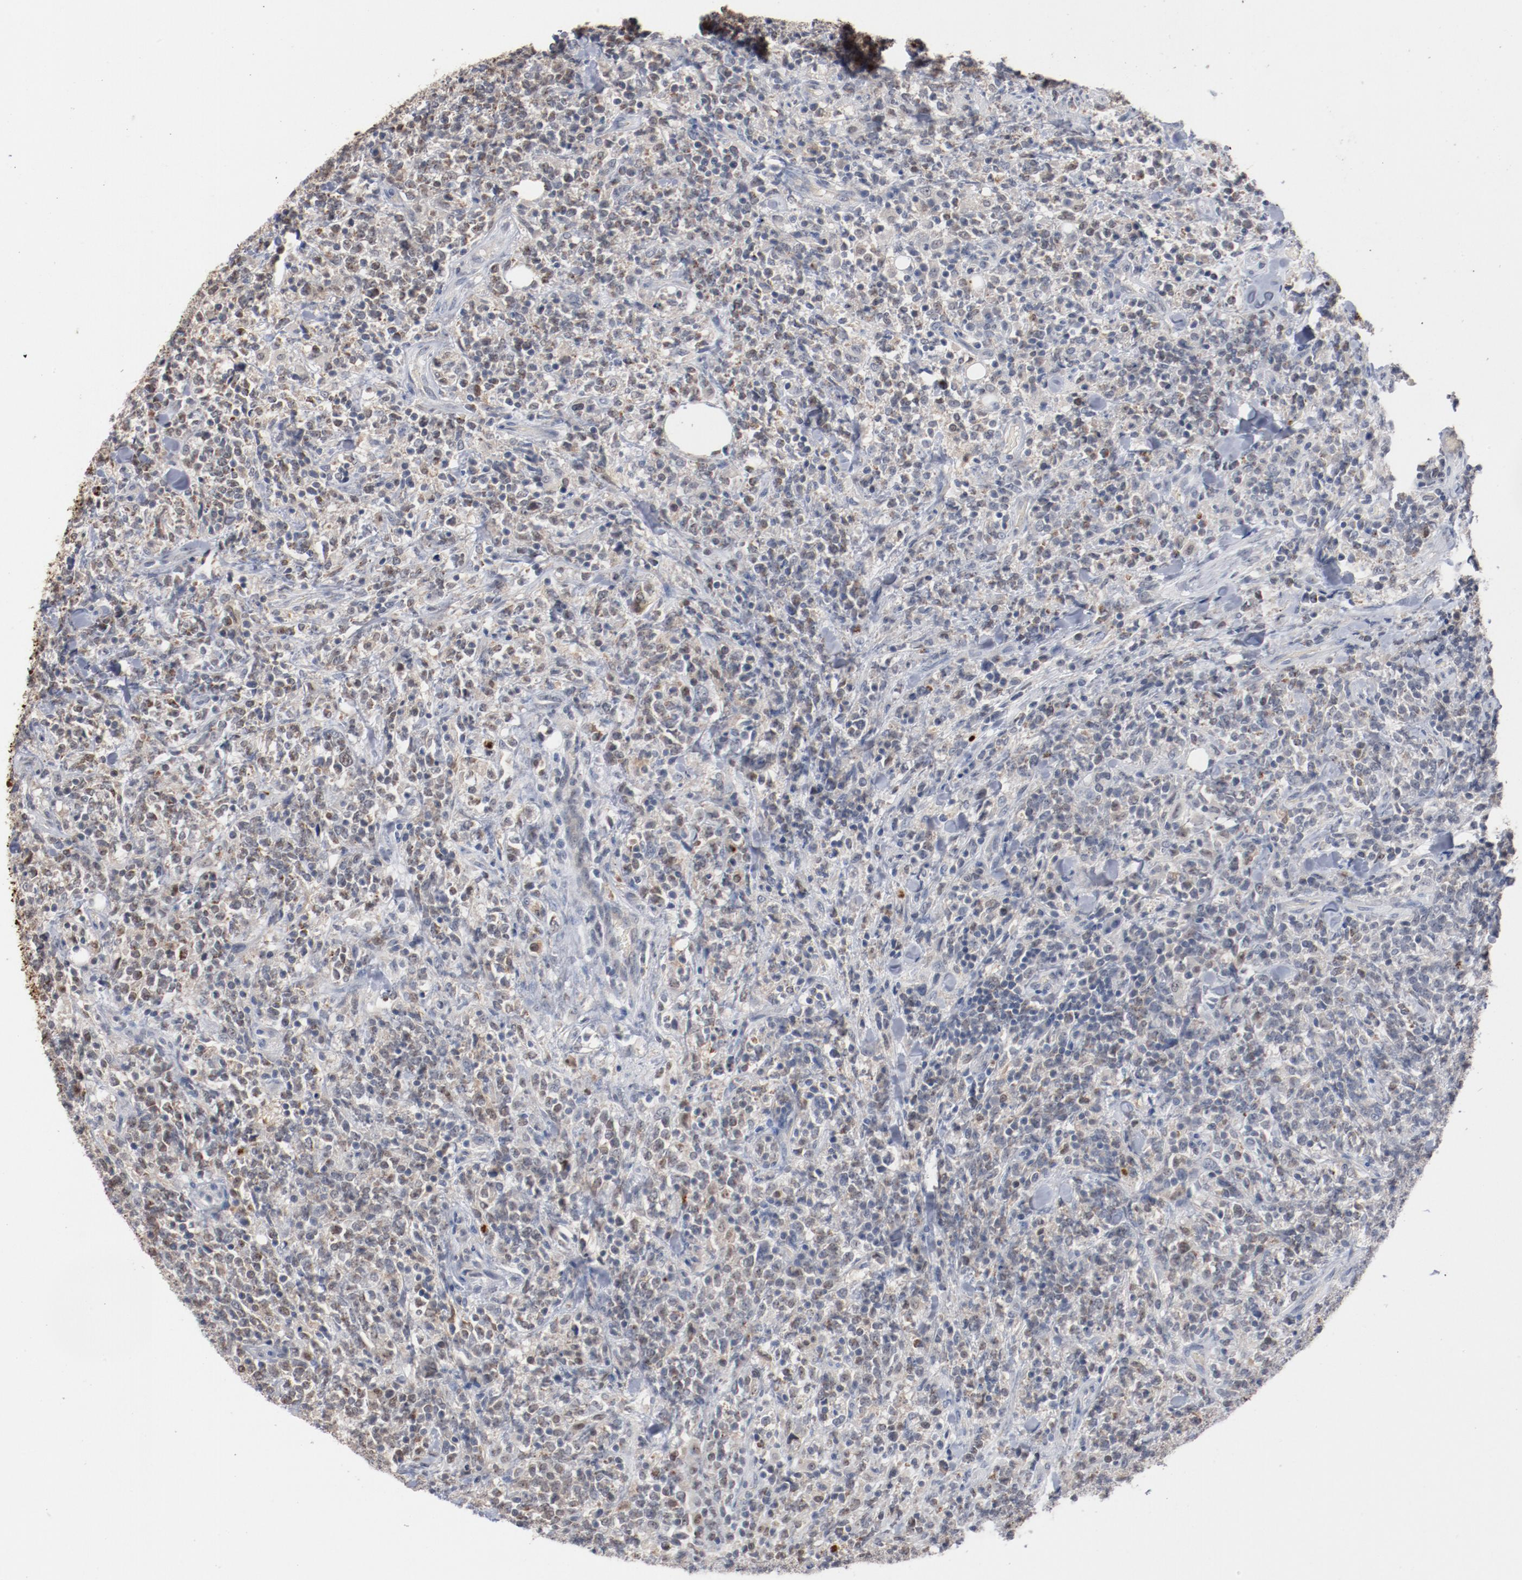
{"staining": {"intensity": "moderate", "quantity": "<25%", "location": "cytoplasmic/membranous"}, "tissue": "lymphoma", "cell_type": "Tumor cells", "image_type": "cancer", "snomed": [{"axis": "morphology", "description": "Malignant lymphoma, non-Hodgkin's type, High grade"}, {"axis": "topography", "description": "Soft tissue"}], "caption": "A brown stain highlights moderate cytoplasmic/membranous staining of a protein in lymphoma tumor cells.", "gene": "ERICH1", "patient": {"sex": "male", "age": 18}}